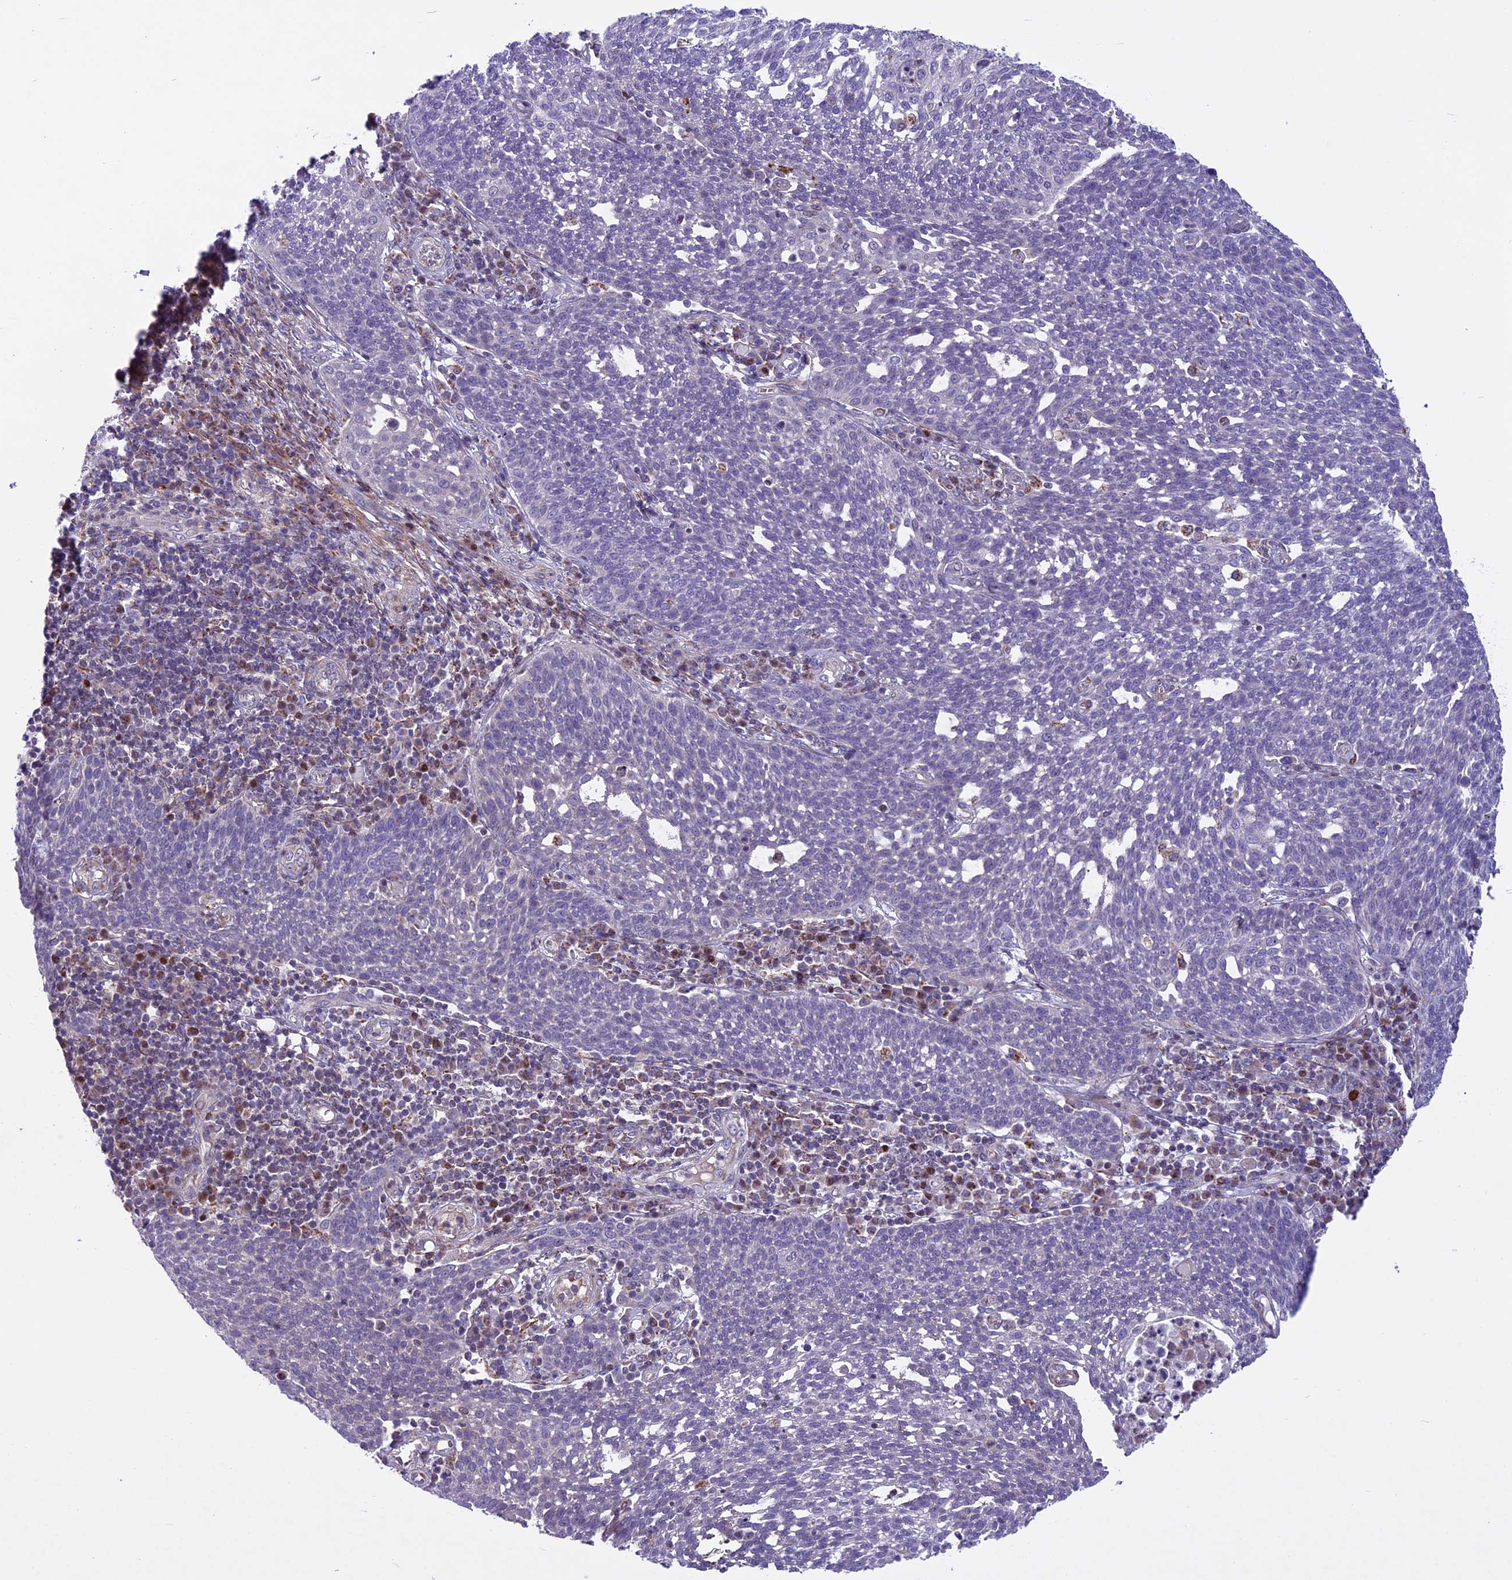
{"staining": {"intensity": "negative", "quantity": "none", "location": "none"}, "tissue": "cervical cancer", "cell_type": "Tumor cells", "image_type": "cancer", "snomed": [{"axis": "morphology", "description": "Squamous cell carcinoma, NOS"}, {"axis": "topography", "description": "Cervix"}], "caption": "Tumor cells are negative for brown protein staining in cervical squamous cell carcinoma.", "gene": "MIEF2", "patient": {"sex": "female", "age": 34}}